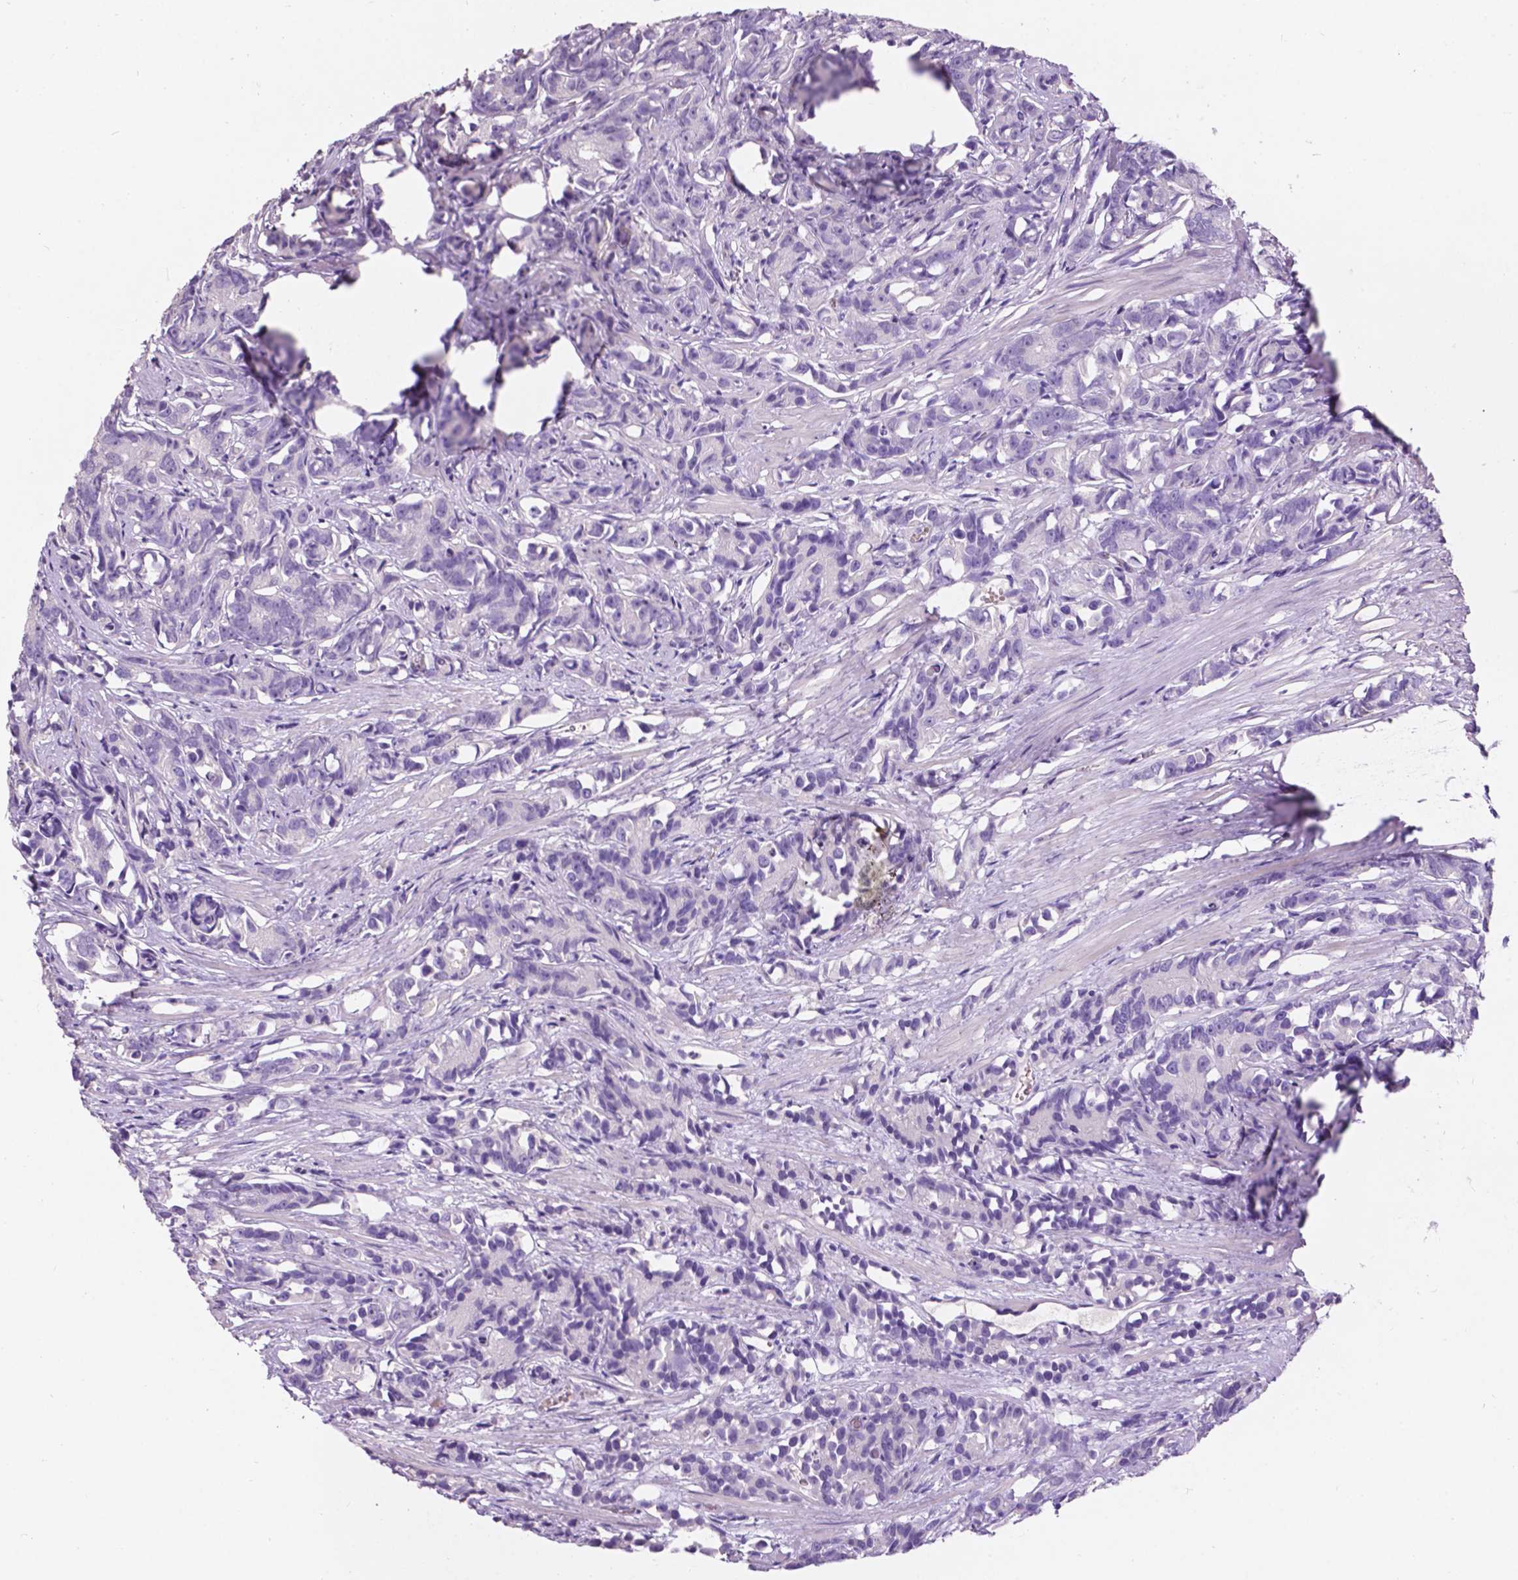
{"staining": {"intensity": "negative", "quantity": "none", "location": "none"}, "tissue": "prostate cancer", "cell_type": "Tumor cells", "image_type": "cancer", "snomed": [{"axis": "morphology", "description": "Adenocarcinoma, High grade"}, {"axis": "topography", "description": "Prostate"}], "caption": "Immunohistochemistry (IHC) of prostate high-grade adenocarcinoma displays no staining in tumor cells.", "gene": "PLSCR1", "patient": {"sex": "male", "age": 90}}